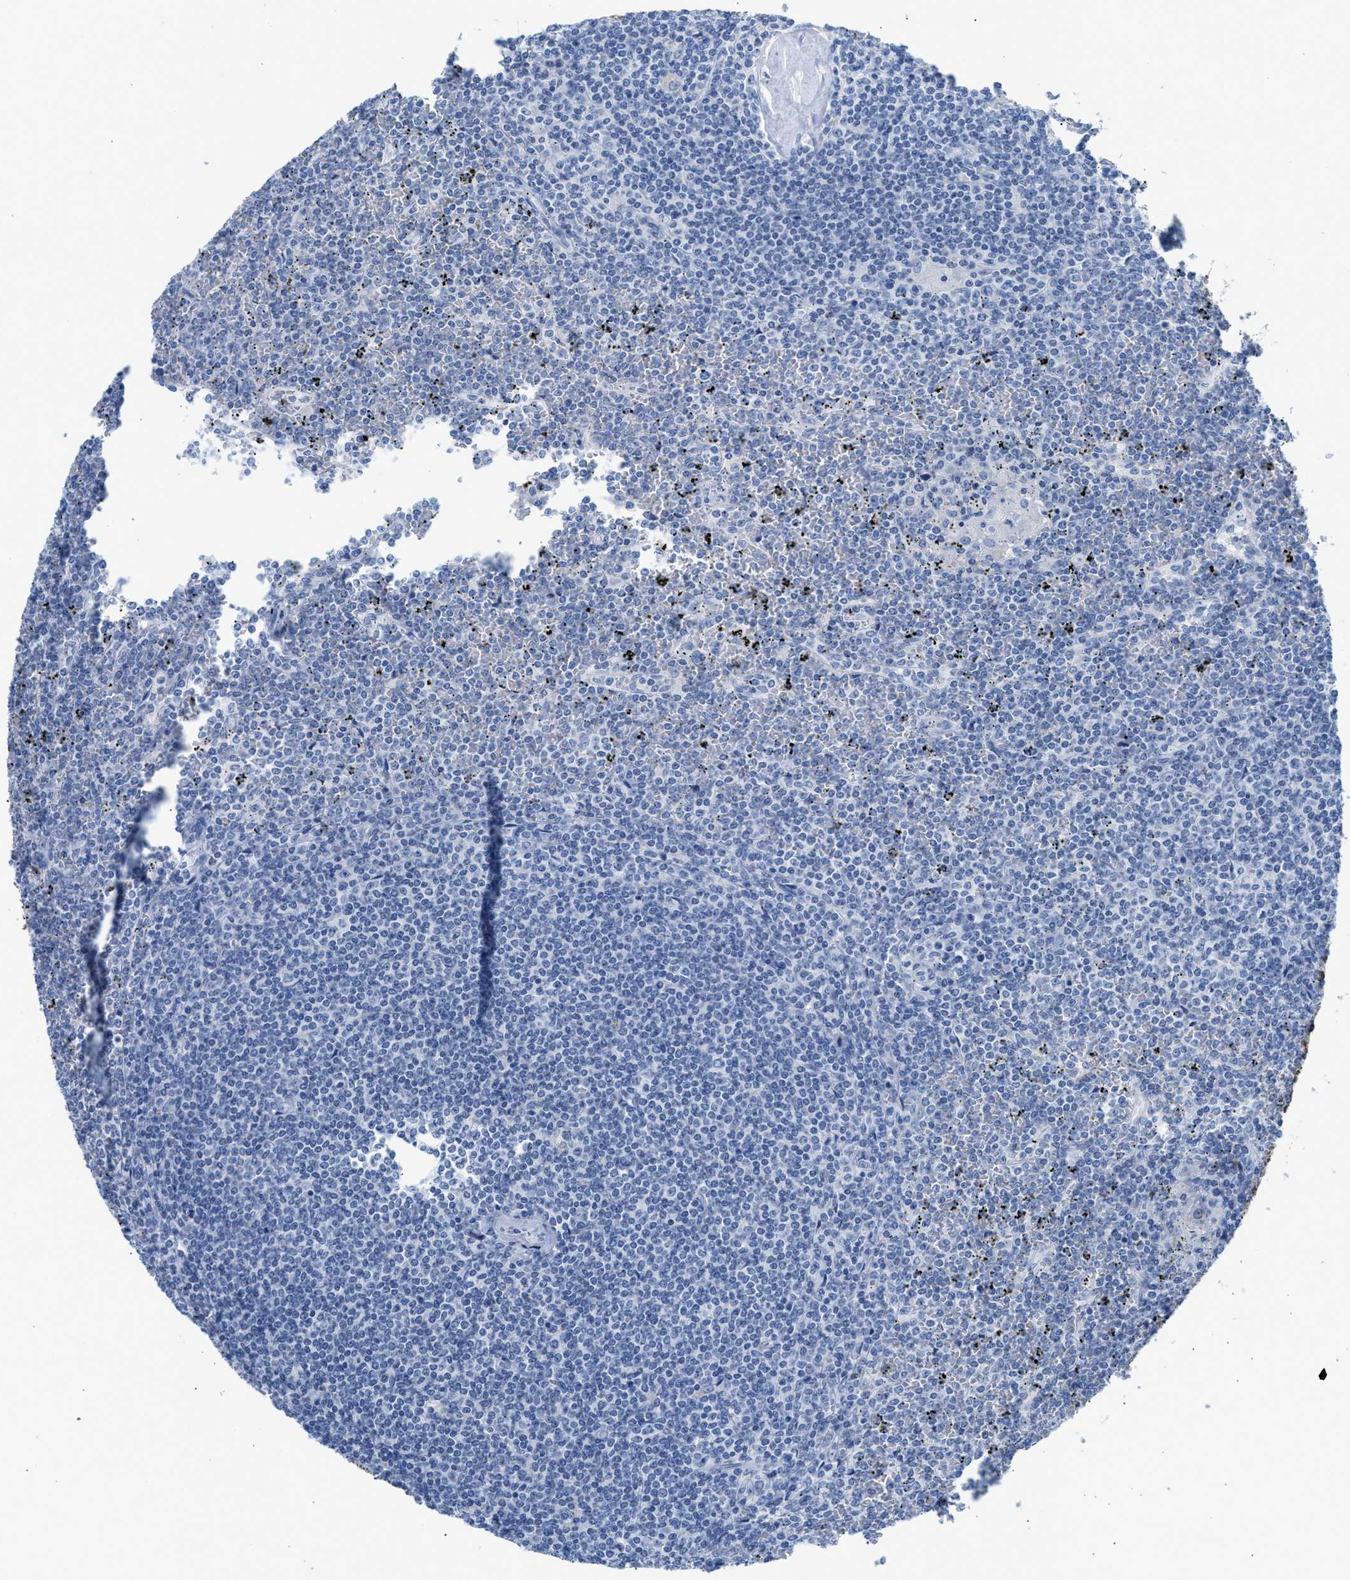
{"staining": {"intensity": "negative", "quantity": "none", "location": "none"}, "tissue": "lymphoma", "cell_type": "Tumor cells", "image_type": "cancer", "snomed": [{"axis": "morphology", "description": "Malignant lymphoma, non-Hodgkin's type, Low grade"}, {"axis": "topography", "description": "Spleen"}], "caption": "This is a micrograph of IHC staining of lymphoma, which shows no positivity in tumor cells.", "gene": "TNR", "patient": {"sex": "female", "age": 19}}